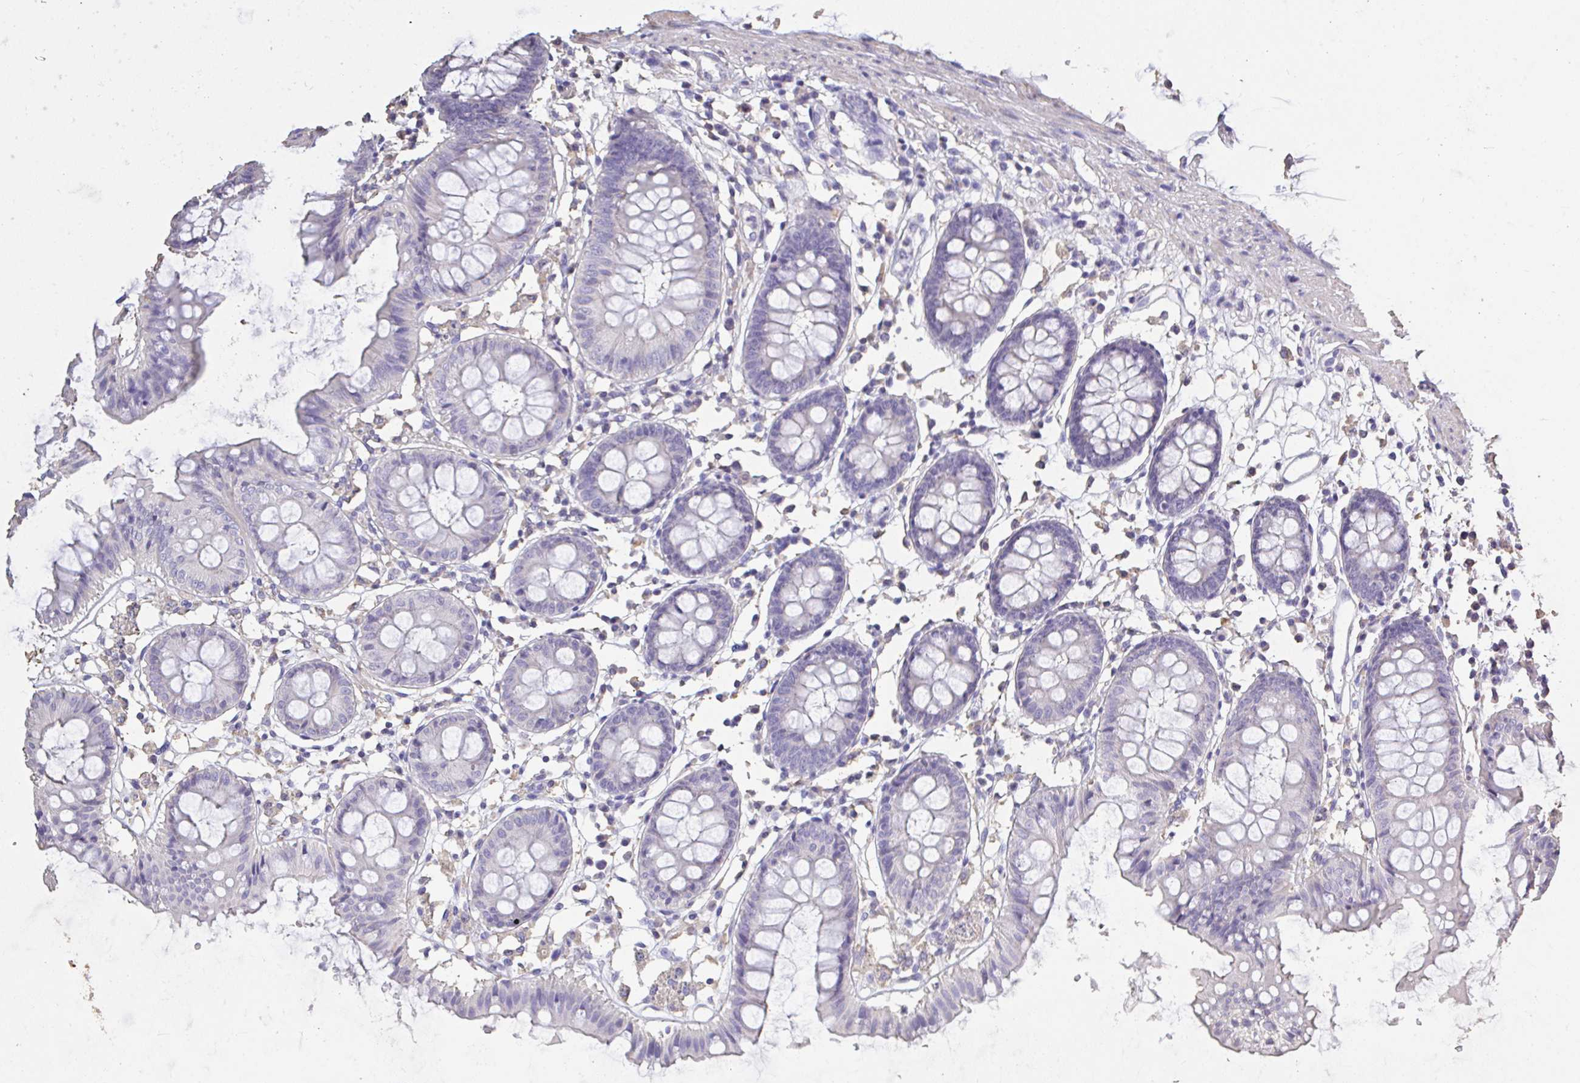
{"staining": {"intensity": "weak", "quantity": "<25%", "location": "cytoplasmic/membranous"}, "tissue": "colon", "cell_type": "Endothelial cells", "image_type": "normal", "snomed": [{"axis": "morphology", "description": "Normal tissue, NOS"}, {"axis": "topography", "description": "Colon"}], "caption": "IHC histopathology image of unremarkable human colon stained for a protein (brown), which reveals no staining in endothelial cells. (DAB (3,3'-diaminobenzidine) immunohistochemistry (IHC) with hematoxylin counter stain).", "gene": "IL23R", "patient": {"sex": "female", "age": 84}}